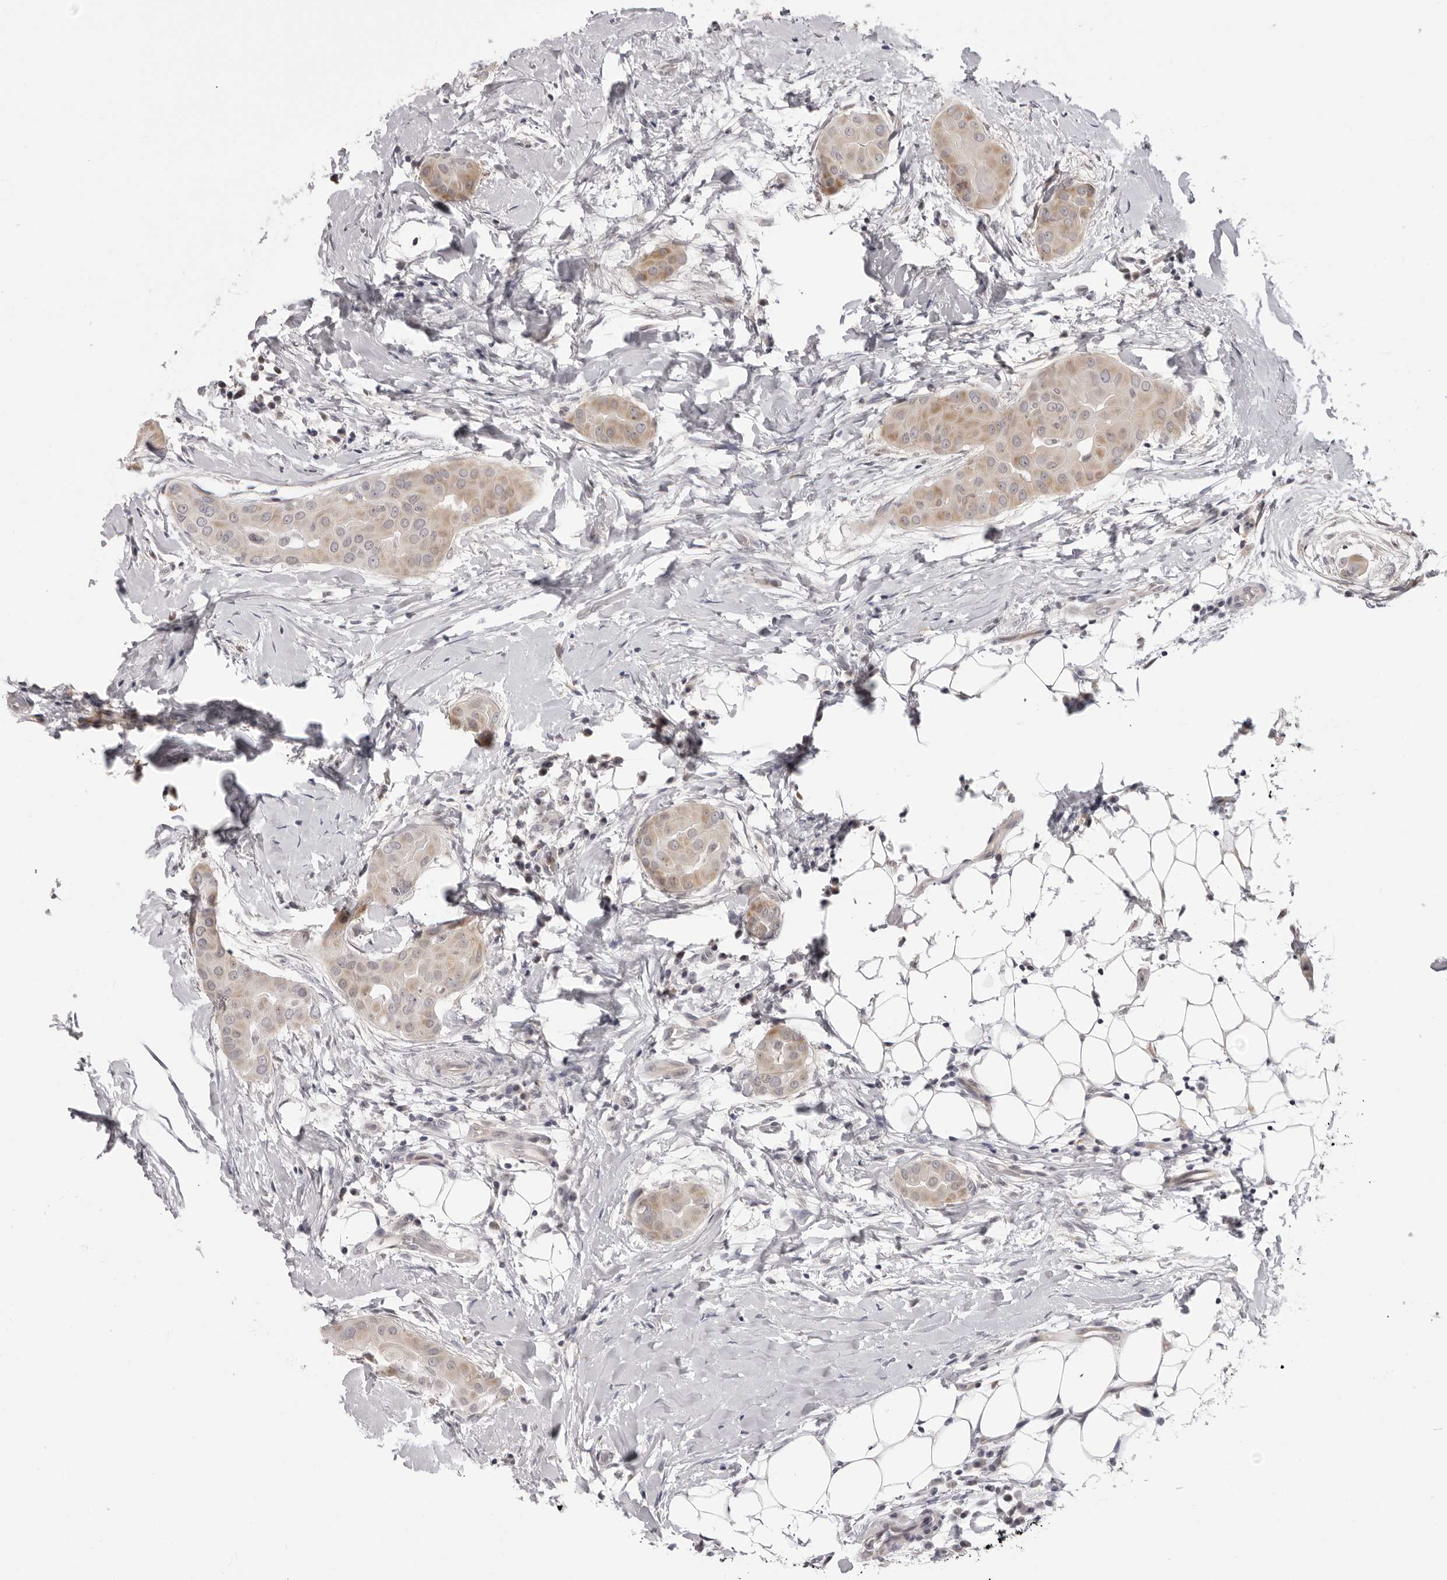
{"staining": {"intensity": "weak", "quantity": ">75%", "location": "cytoplasmic/membranous"}, "tissue": "thyroid cancer", "cell_type": "Tumor cells", "image_type": "cancer", "snomed": [{"axis": "morphology", "description": "Papillary adenocarcinoma, NOS"}, {"axis": "topography", "description": "Thyroid gland"}], "caption": "Thyroid cancer stained with a protein marker exhibits weak staining in tumor cells.", "gene": "SUGCT", "patient": {"sex": "male", "age": 33}}